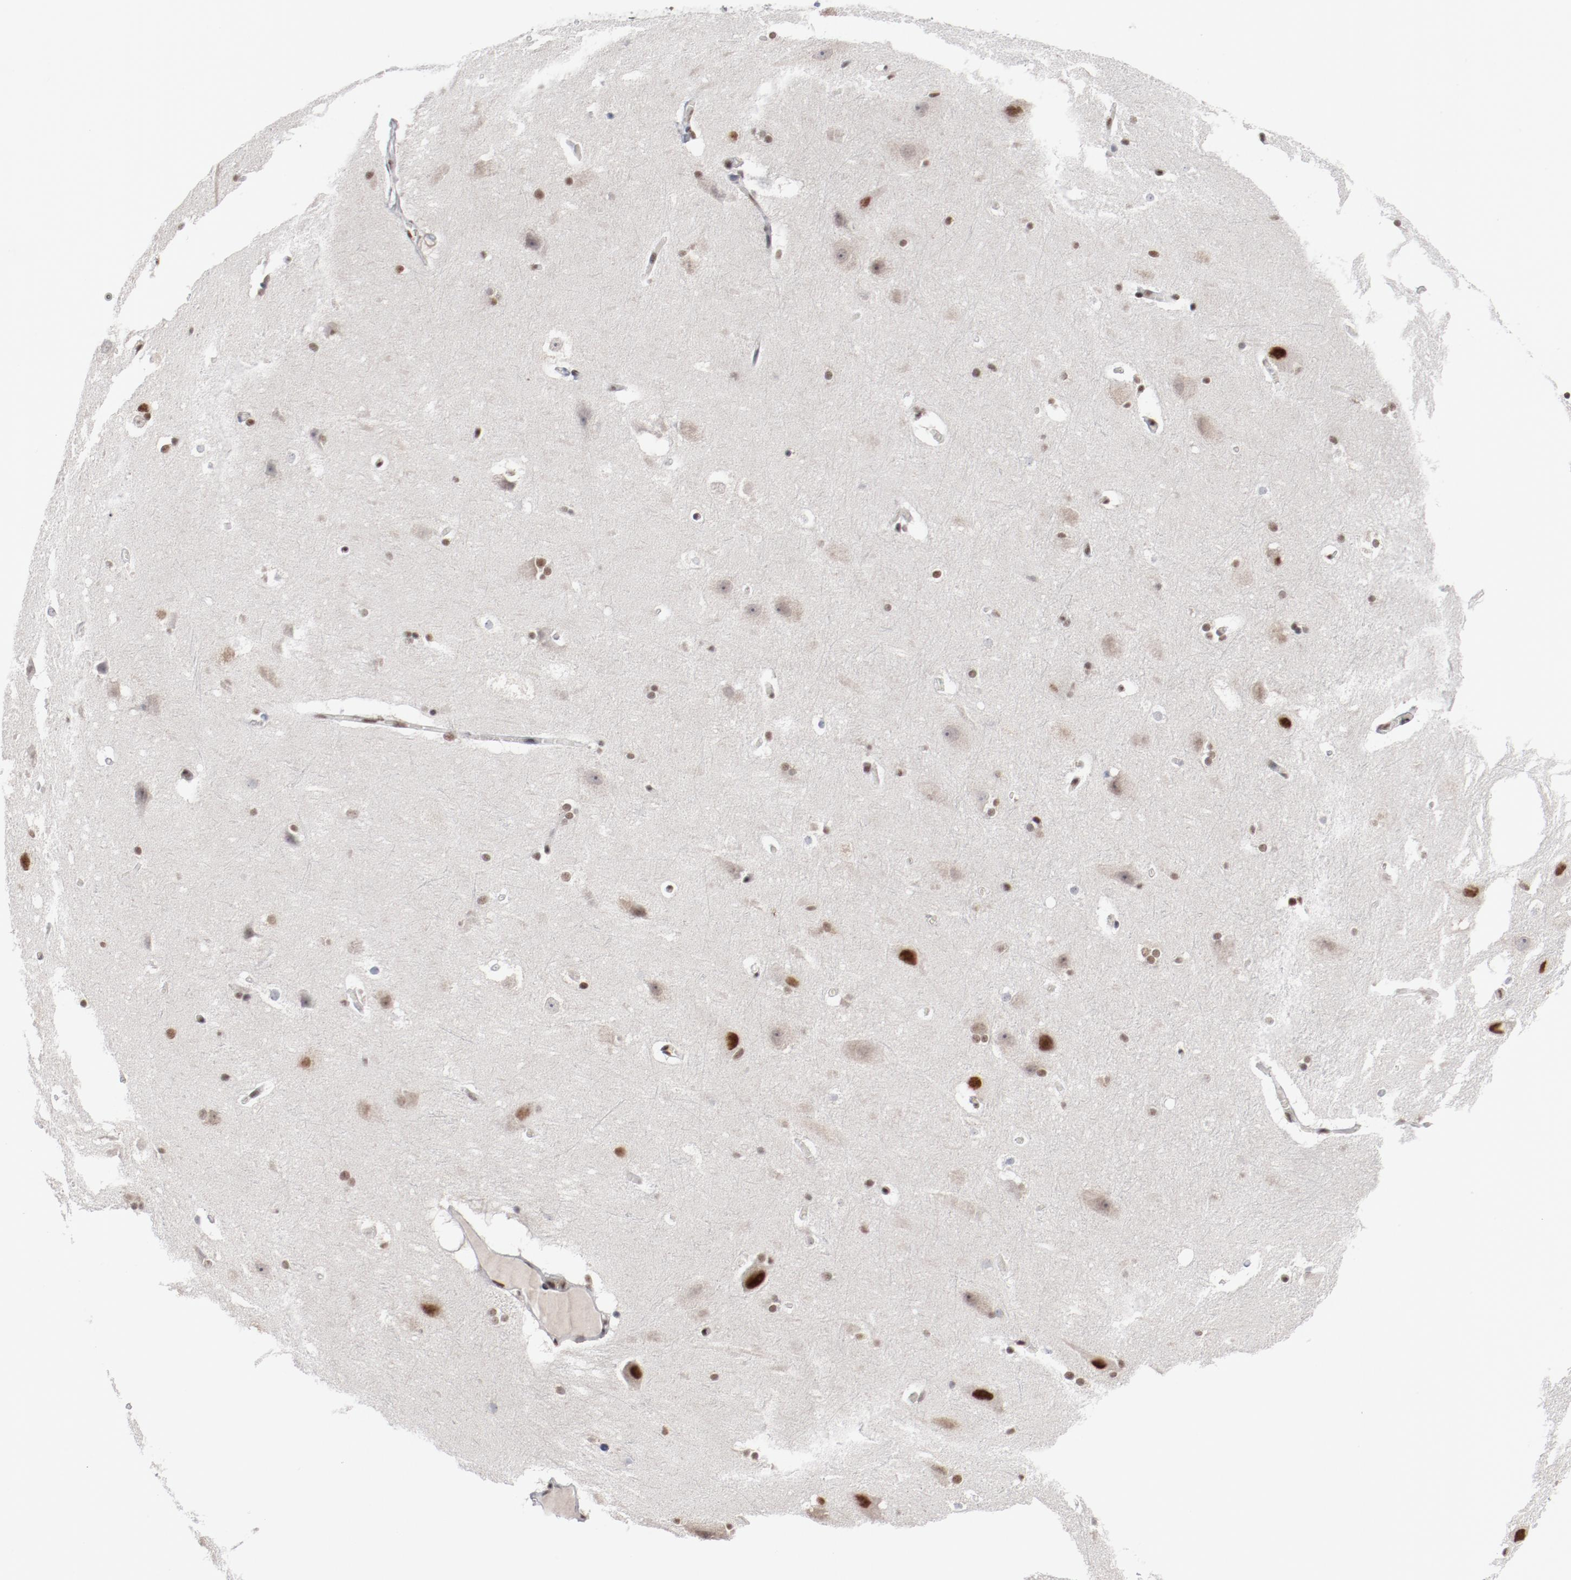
{"staining": {"intensity": "moderate", "quantity": "25%-75%", "location": "nuclear"}, "tissue": "hippocampus", "cell_type": "Glial cells", "image_type": "normal", "snomed": [{"axis": "morphology", "description": "Normal tissue, NOS"}, {"axis": "topography", "description": "Hippocampus"}], "caption": "This histopathology image shows immunohistochemistry (IHC) staining of normal human hippocampus, with medium moderate nuclear positivity in about 25%-75% of glial cells.", "gene": "BUB3", "patient": {"sex": "female", "age": 19}}